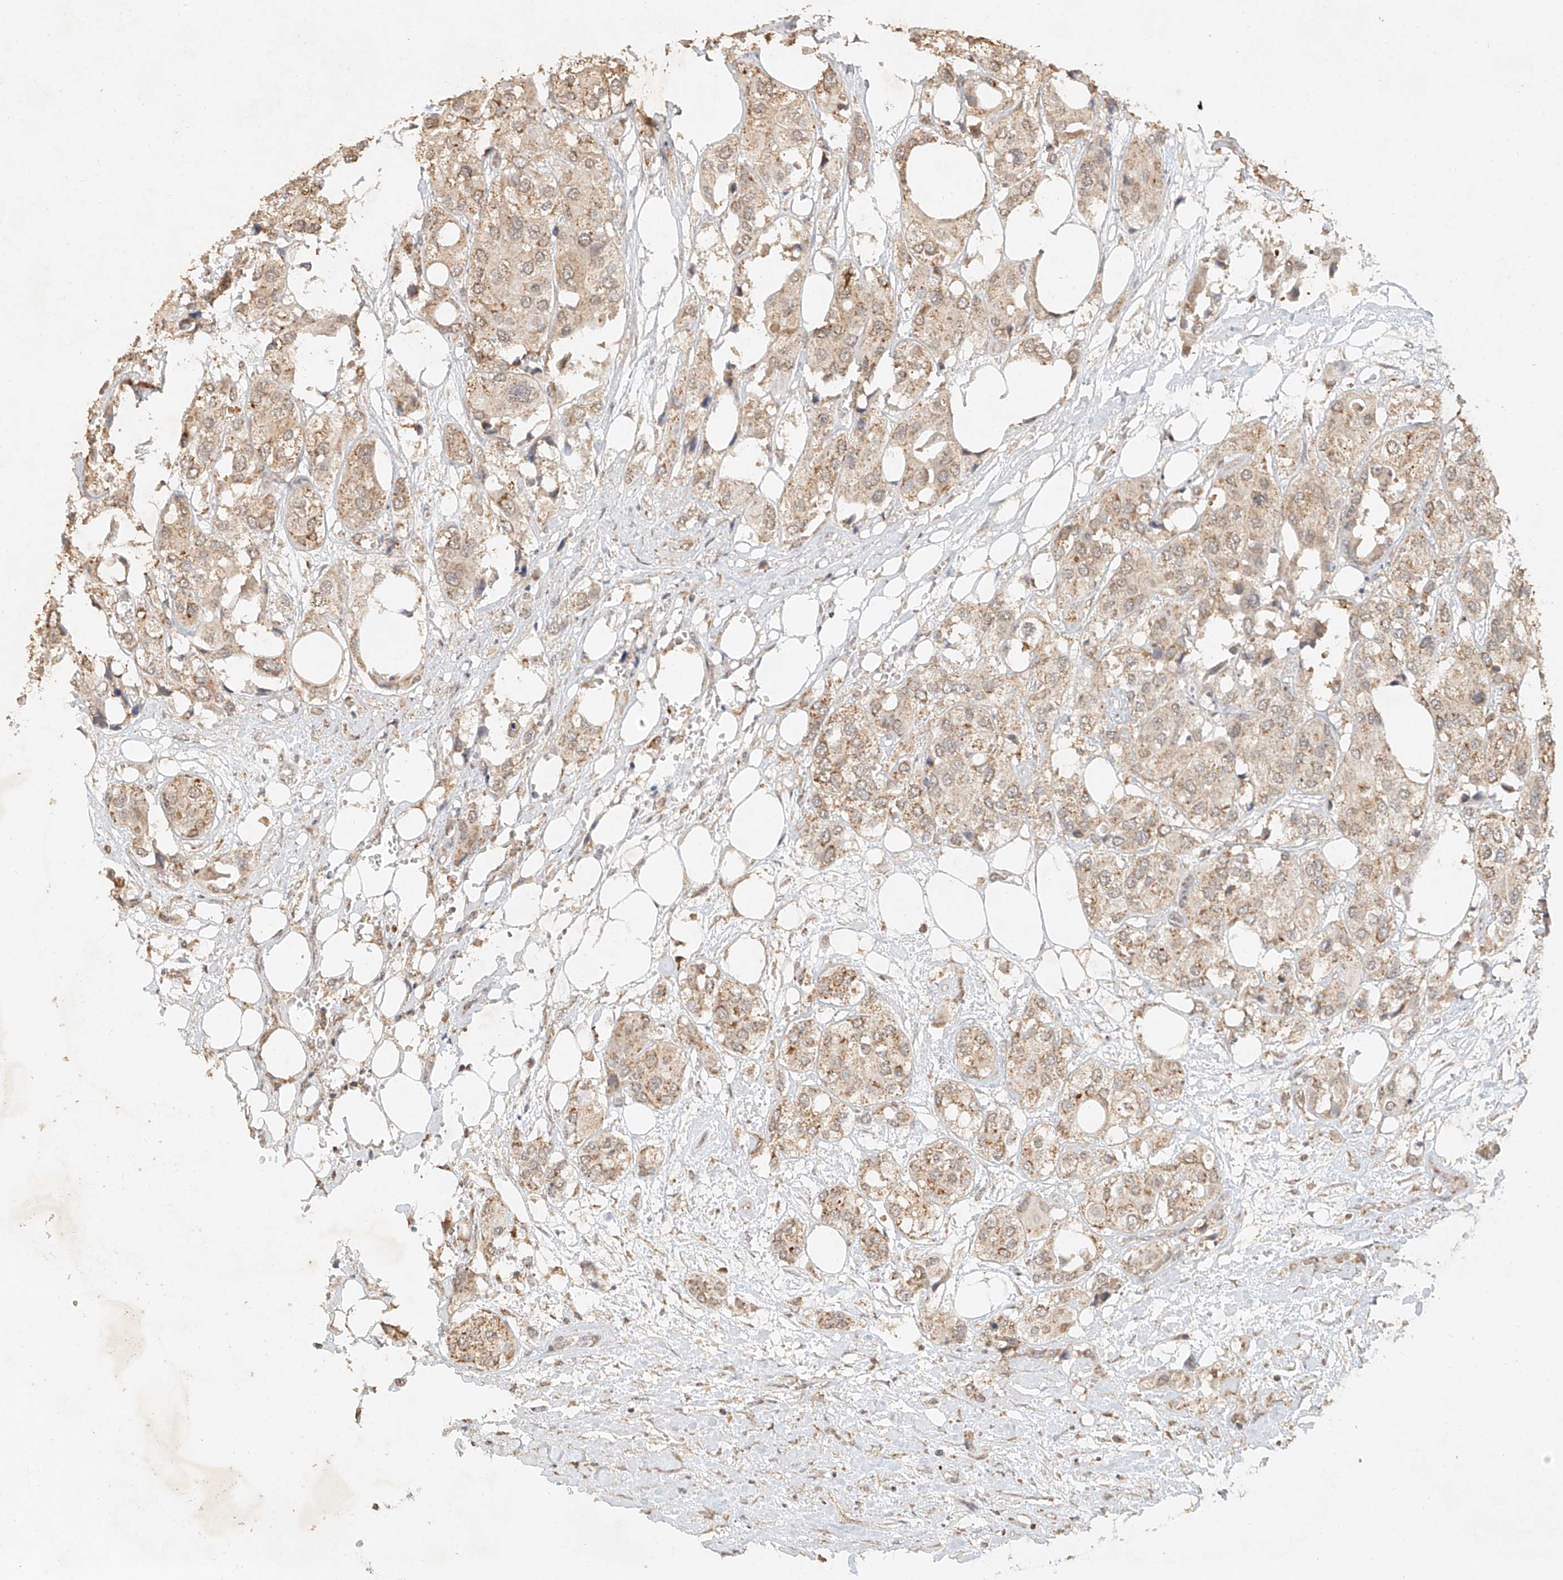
{"staining": {"intensity": "moderate", "quantity": ">75%", "location": "cytoplasmic/membranous"}, "tissue": "urothelial cancer", "cell_type": "Tumor cells", "image_type": "cancer", "snomed": [{"axis": "morphology", "description": "Urothelial carcinoma, High grade"}, {"axis": "topography", "description": "Urinary bladder"}], "caption": "This histopathology image exhibits immunohistochemistry (IHC) staining of urothelial carcinoma (high-grade), with medium moderate cytoplasmic/membranous positivity in about >75% of tumor cells.", "gene": "CXorf58", "patient": {"sex": "male", "age": 64}}